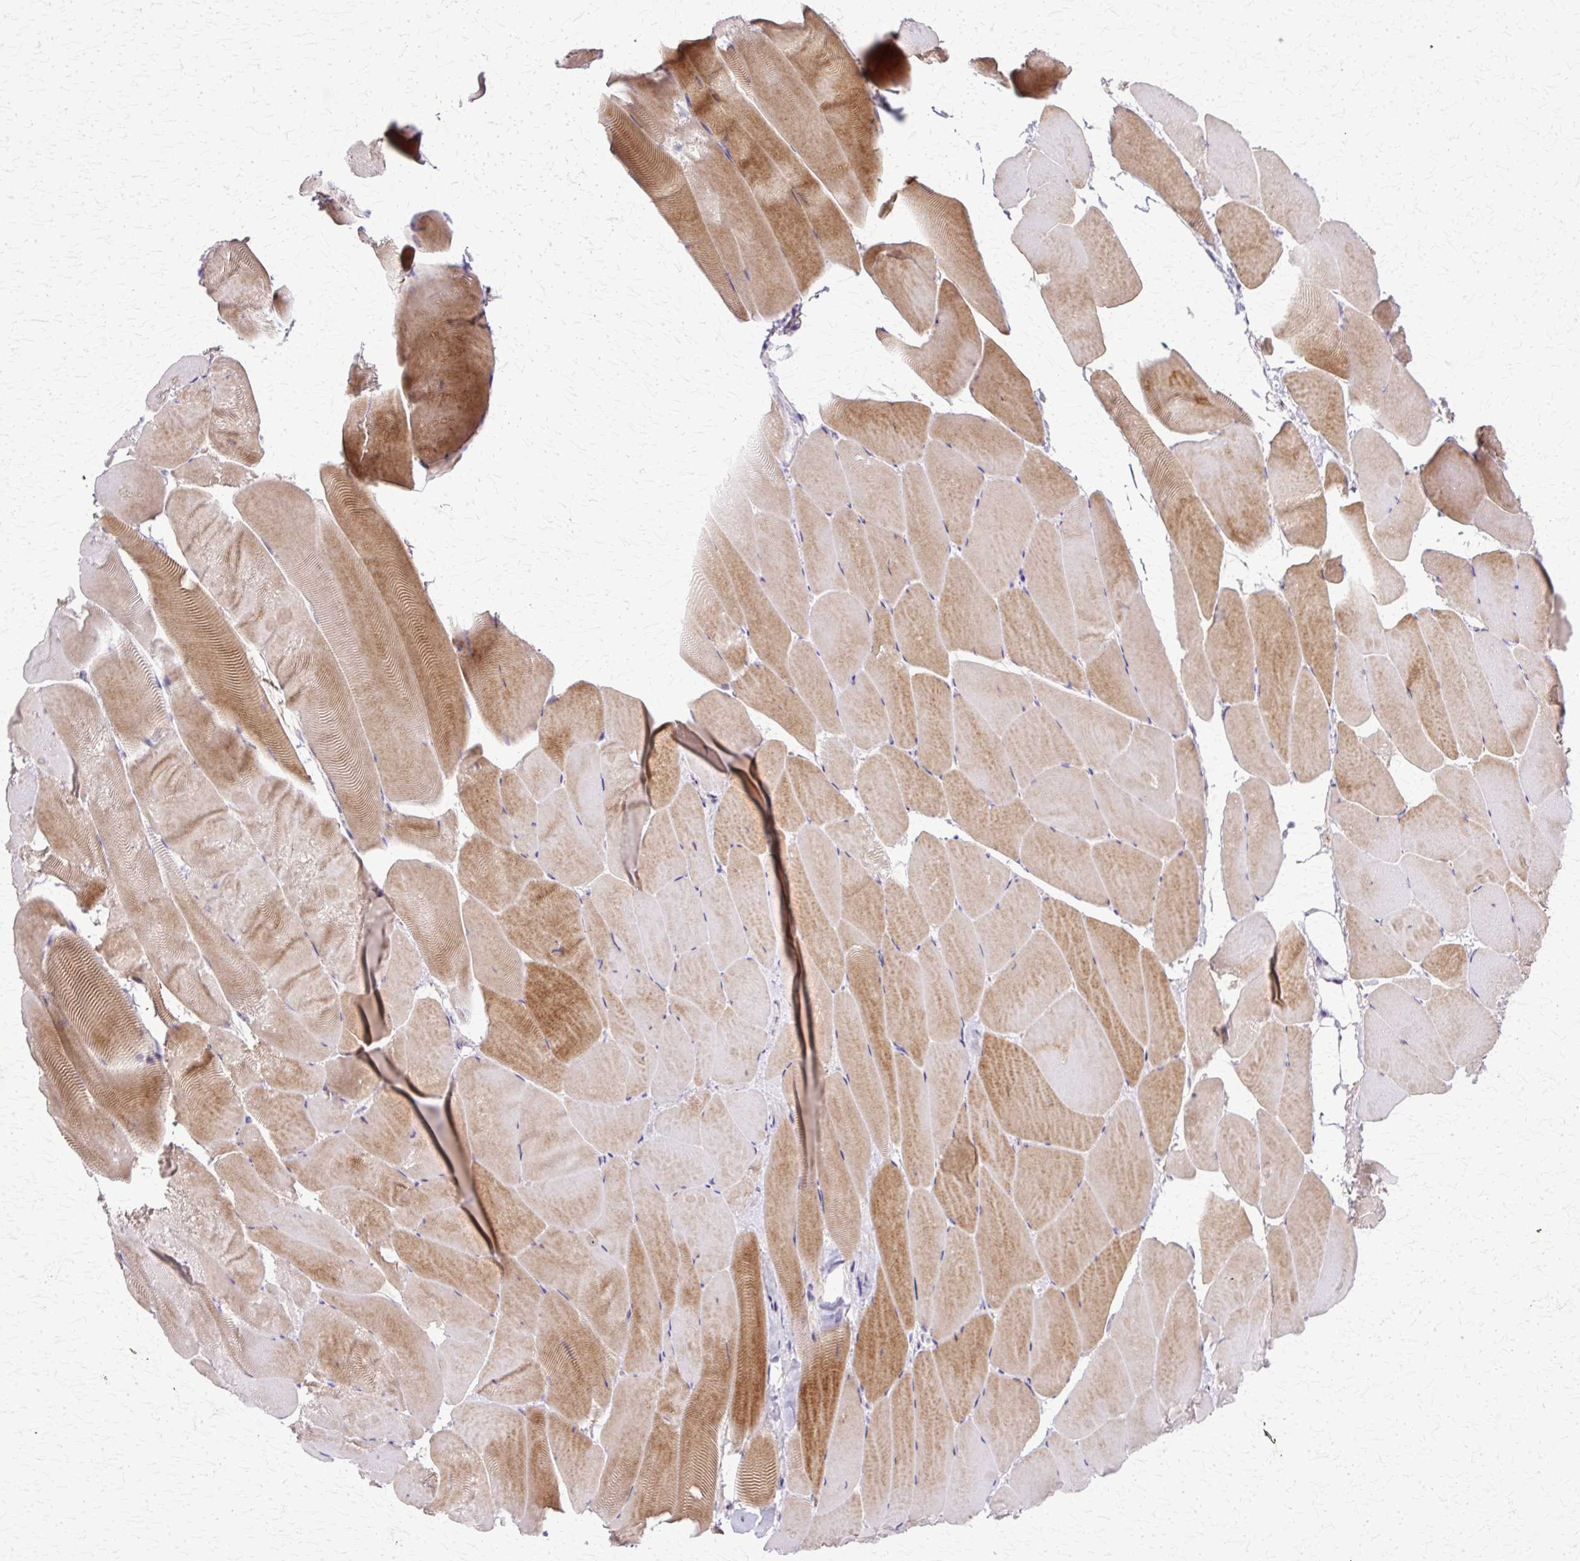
{"staining": {"intensity": "moderate", "quantity": ">75%", "location": "cytoplasmic/membranous"}, "tissue": "skeletal muscle", "cell_type": "Myocytes", "image_type": "normal", "snomed": [{"axis": "morphology", "description": "Normal tissue, NOS"}, {"axis": "topography", "description": "Skeletal muscle"}], "caption": "High-power microscopy captured an immunohistochemistry micrograph of benign skeletal muscle, revealing moderate cytoplasmic/membranous positivity in about >75% of myocytes. (brown staining indicates protein expression, while blue staining denotes nuclei).", "gene": "TBC1D3B", "patient": {"sex": "female", "age": 64}}